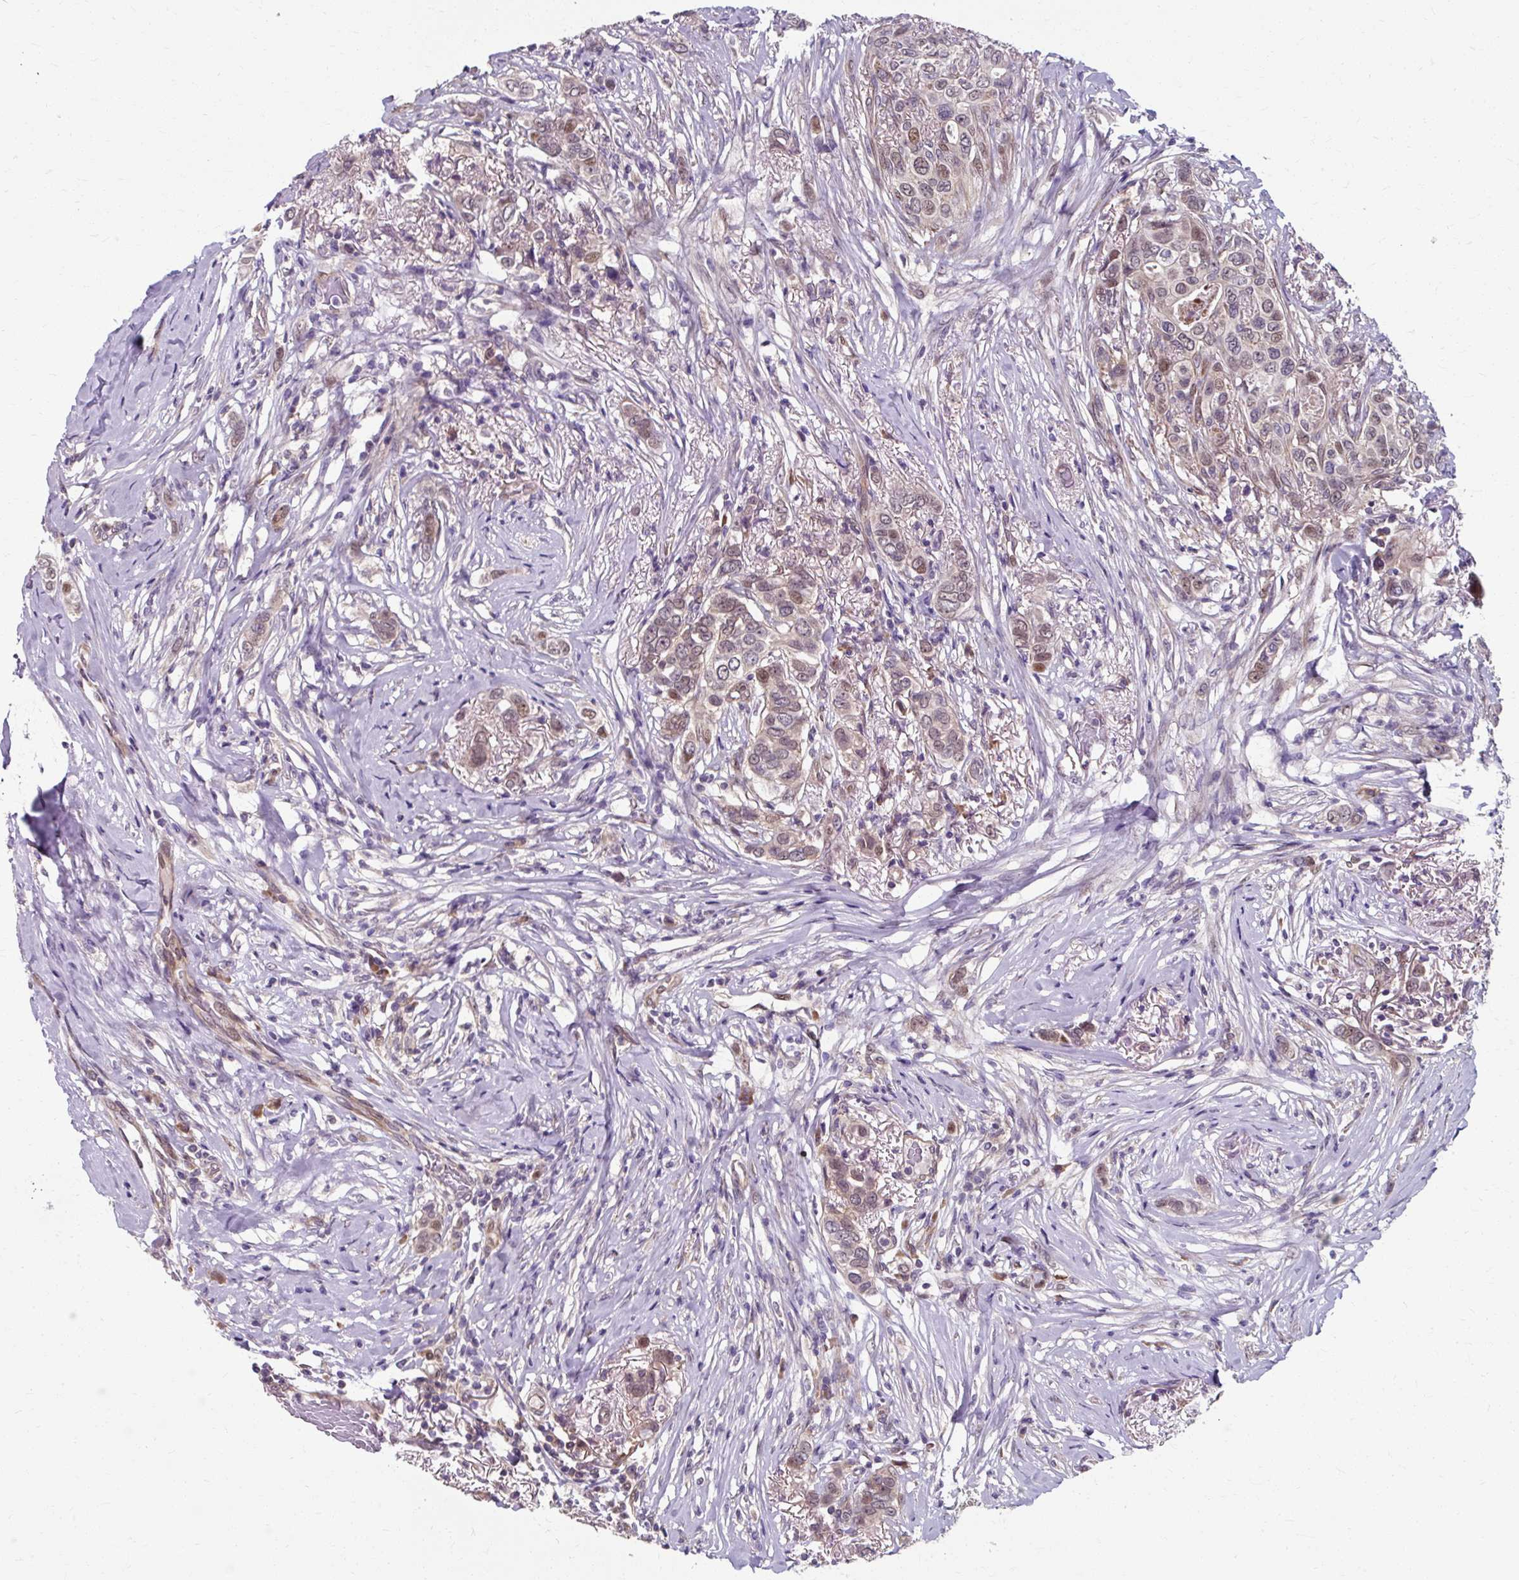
{"staining": {"intensity": "weak", "quantity": ">75%", "location": "cytoplasmic/membranous,nuclear"}, "tissue": "breast cancer", "cell_type": "Tumor cells", "image_type": "cancer", "snomed": [{"axis": "morphology", "description": "Lobular carcinoma"}, {"axis": "topography", "description": "Breast"}], "caption": "The image reveals a brown stain indicating the presence of a protein in the cytoplasmic/membranous and nuclear of tumor cells in breast cancer (lobular carcinoma). (brown staining indicates protein expression, while blue staining denotes nuclei).", "gene": "ZNF555", "patient": {"sex": "female", "age": 51}}